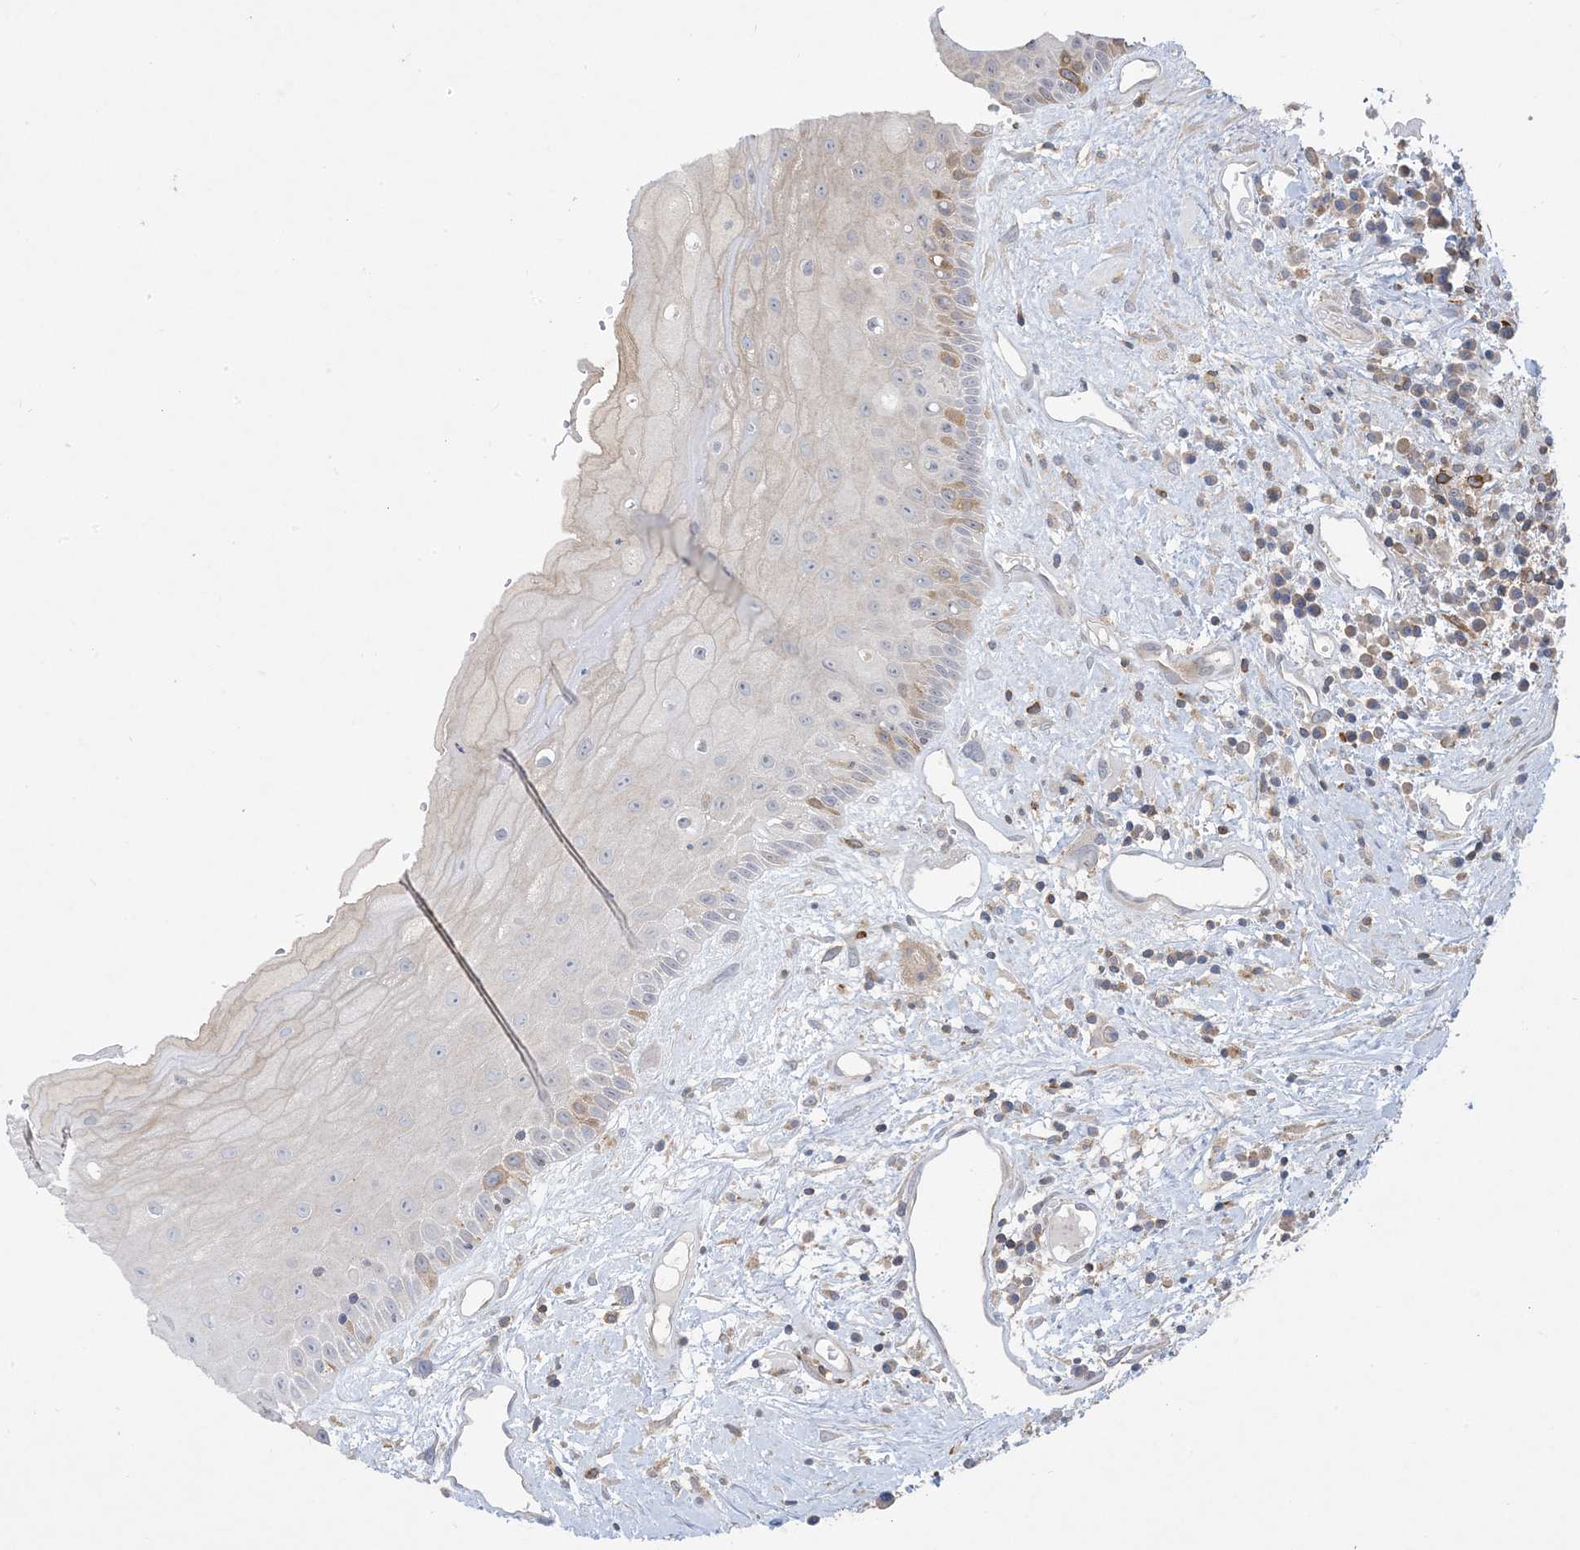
{"staining": {"intensity": "moderate", "quantity": "<25%", "location": "cytoplasmic/membranous"}, "tissue": "oral mucosa", "cell_type": "Squamous epithelial cells", "image_type": "normal", "snomed": [{"axis": "morphology", "description": "Normal tissue, NOS"}, {"axis": "topography", "description": "Oral tissue"}], "caption": "The immunohistochemical stain highlights moderate cytoplasmic/membranous expression in squamous epithelial cells of benign oral mucosa.", "gene": "AOC1", "patient": {"sex": "female", "age": 76}}